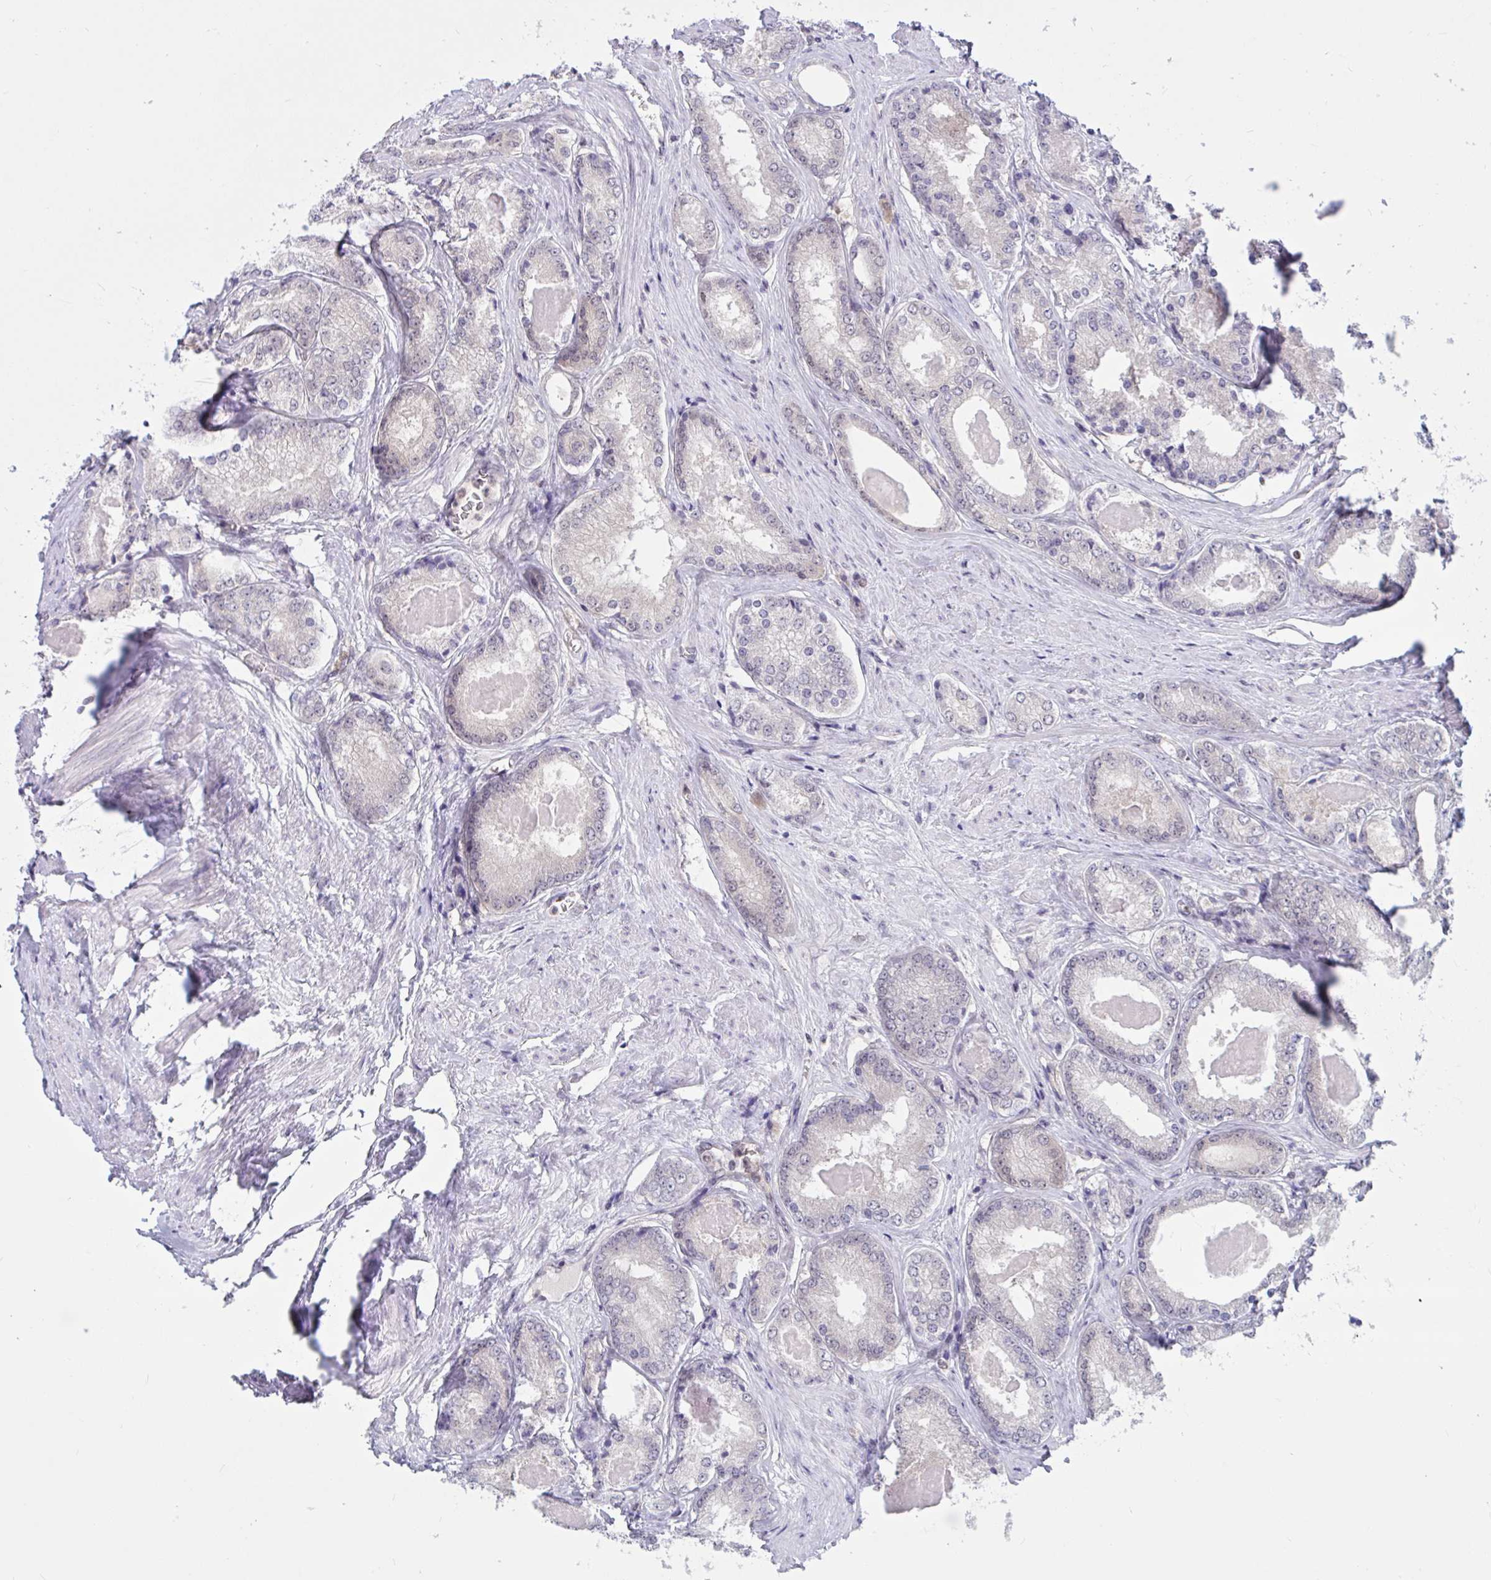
{"staining": {"intensity": "negative", "quantity": "none", "location": "none"}, "tissue": "prostate cancer", "cell_type": "Tumor cells", "image_type": "cancer", "snomed": [{"axis": "morphology", "description": "Adenocarcinoma, NOS"}, {"axis": "morphology", "description": "Adenocarcinoma, Low grade"}, {"axis": "topography", "description": "Prostate"}], "caption": "Immunohistochemistry (IHC) micrograph of neoplastic tissue: human low-grade adenocarcinoma (prostate) stained with DAB shows no significant protein positivity in tumor cells.", "gene": "TSN", "patient": {"sex": "male", "age": 68}}